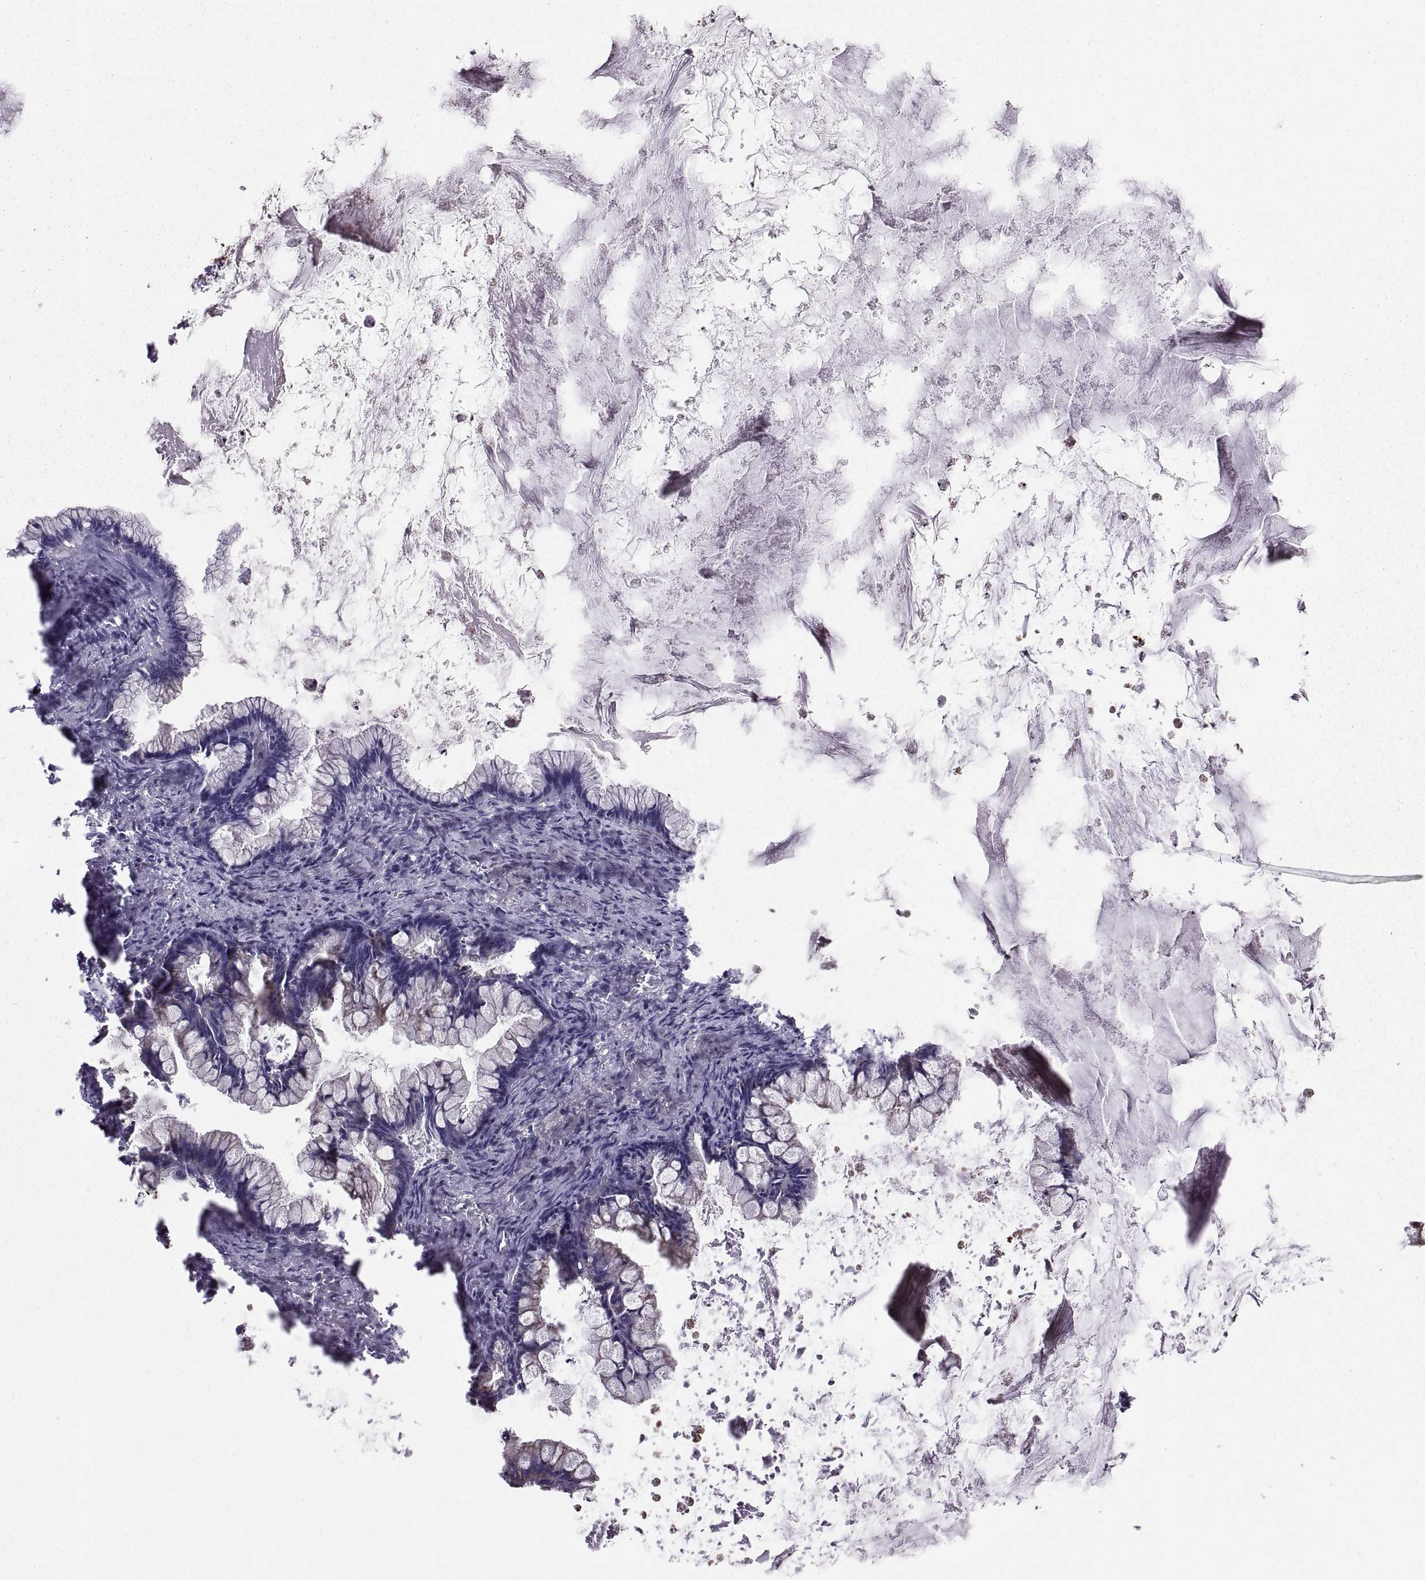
{"staining": {"intensity": "negative", "quantity": "none", "location": "none"}, "tissue": "ovarian cancer", "cell_type": "Tumor cells", "image_type": "cancer", "snomed": [{"axis": "morphology", "description": "Cystadenocarcinoma, mucinous, NOS"}, {"axis": "topography", "description": "Ovary"}], "caption": "Tumor cells show no significant staining in ovarian cancer.", "gene": "ARSD", "patient": {"sex": "female", "age": 67}}